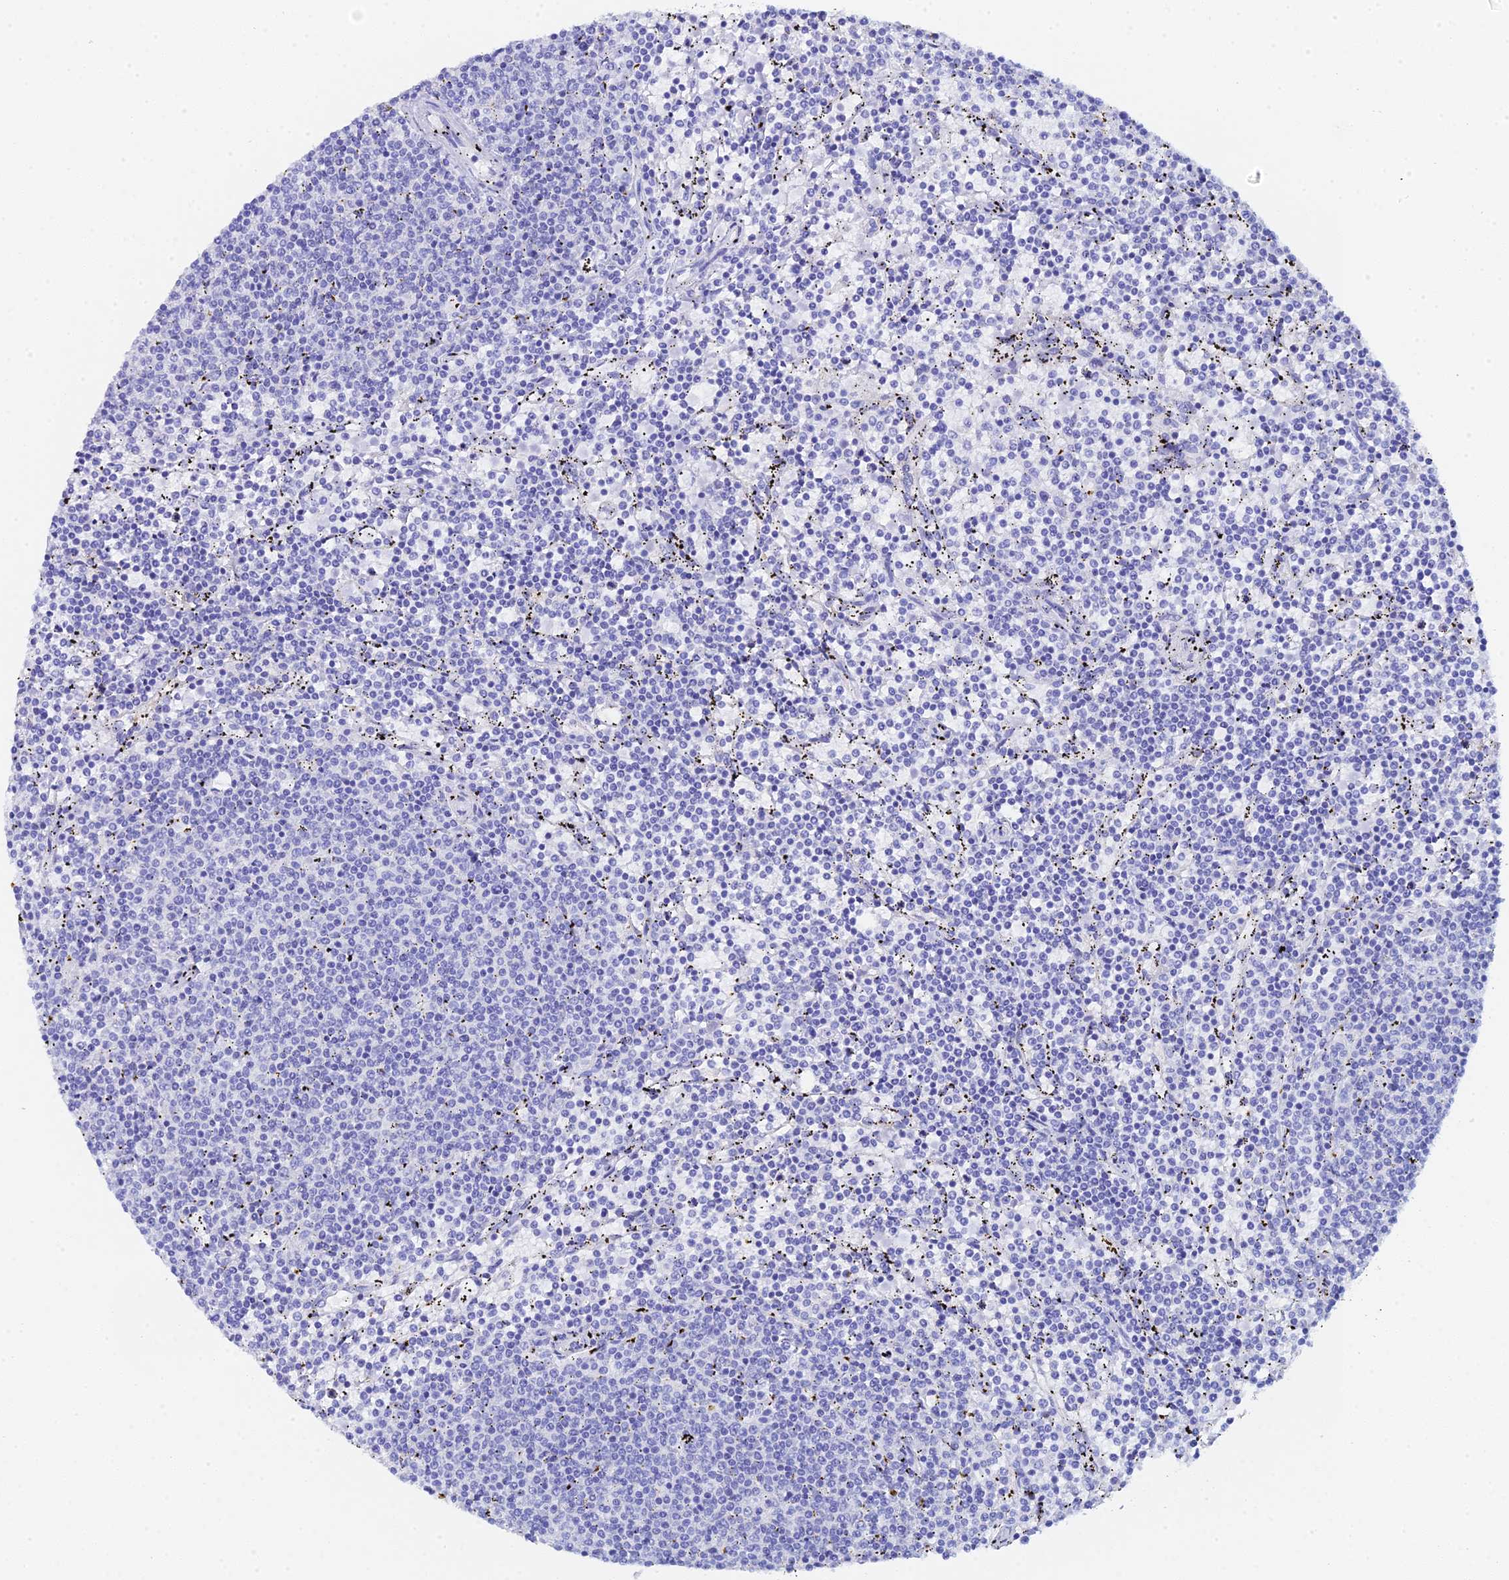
{"staining": {"intensity": "negative", "quantity": "none", "location": "none"}, "tissue": "lymphoma", "cell_type": "Tumor cells", "image_type": "cancer", "snomed": [{"axis": "morphology", "description": "Malignant lymphoma, non-Hodgkin's type, Low grade"}, {"axis": "topography", "description": "Spleen"}], "caption": "Tumor cells show no significant expression in low-grade malignant lymphoma, non-Hodgkin's type.", "gene": "CELA3A", "patient": {"sex": "female", "age": 50}}